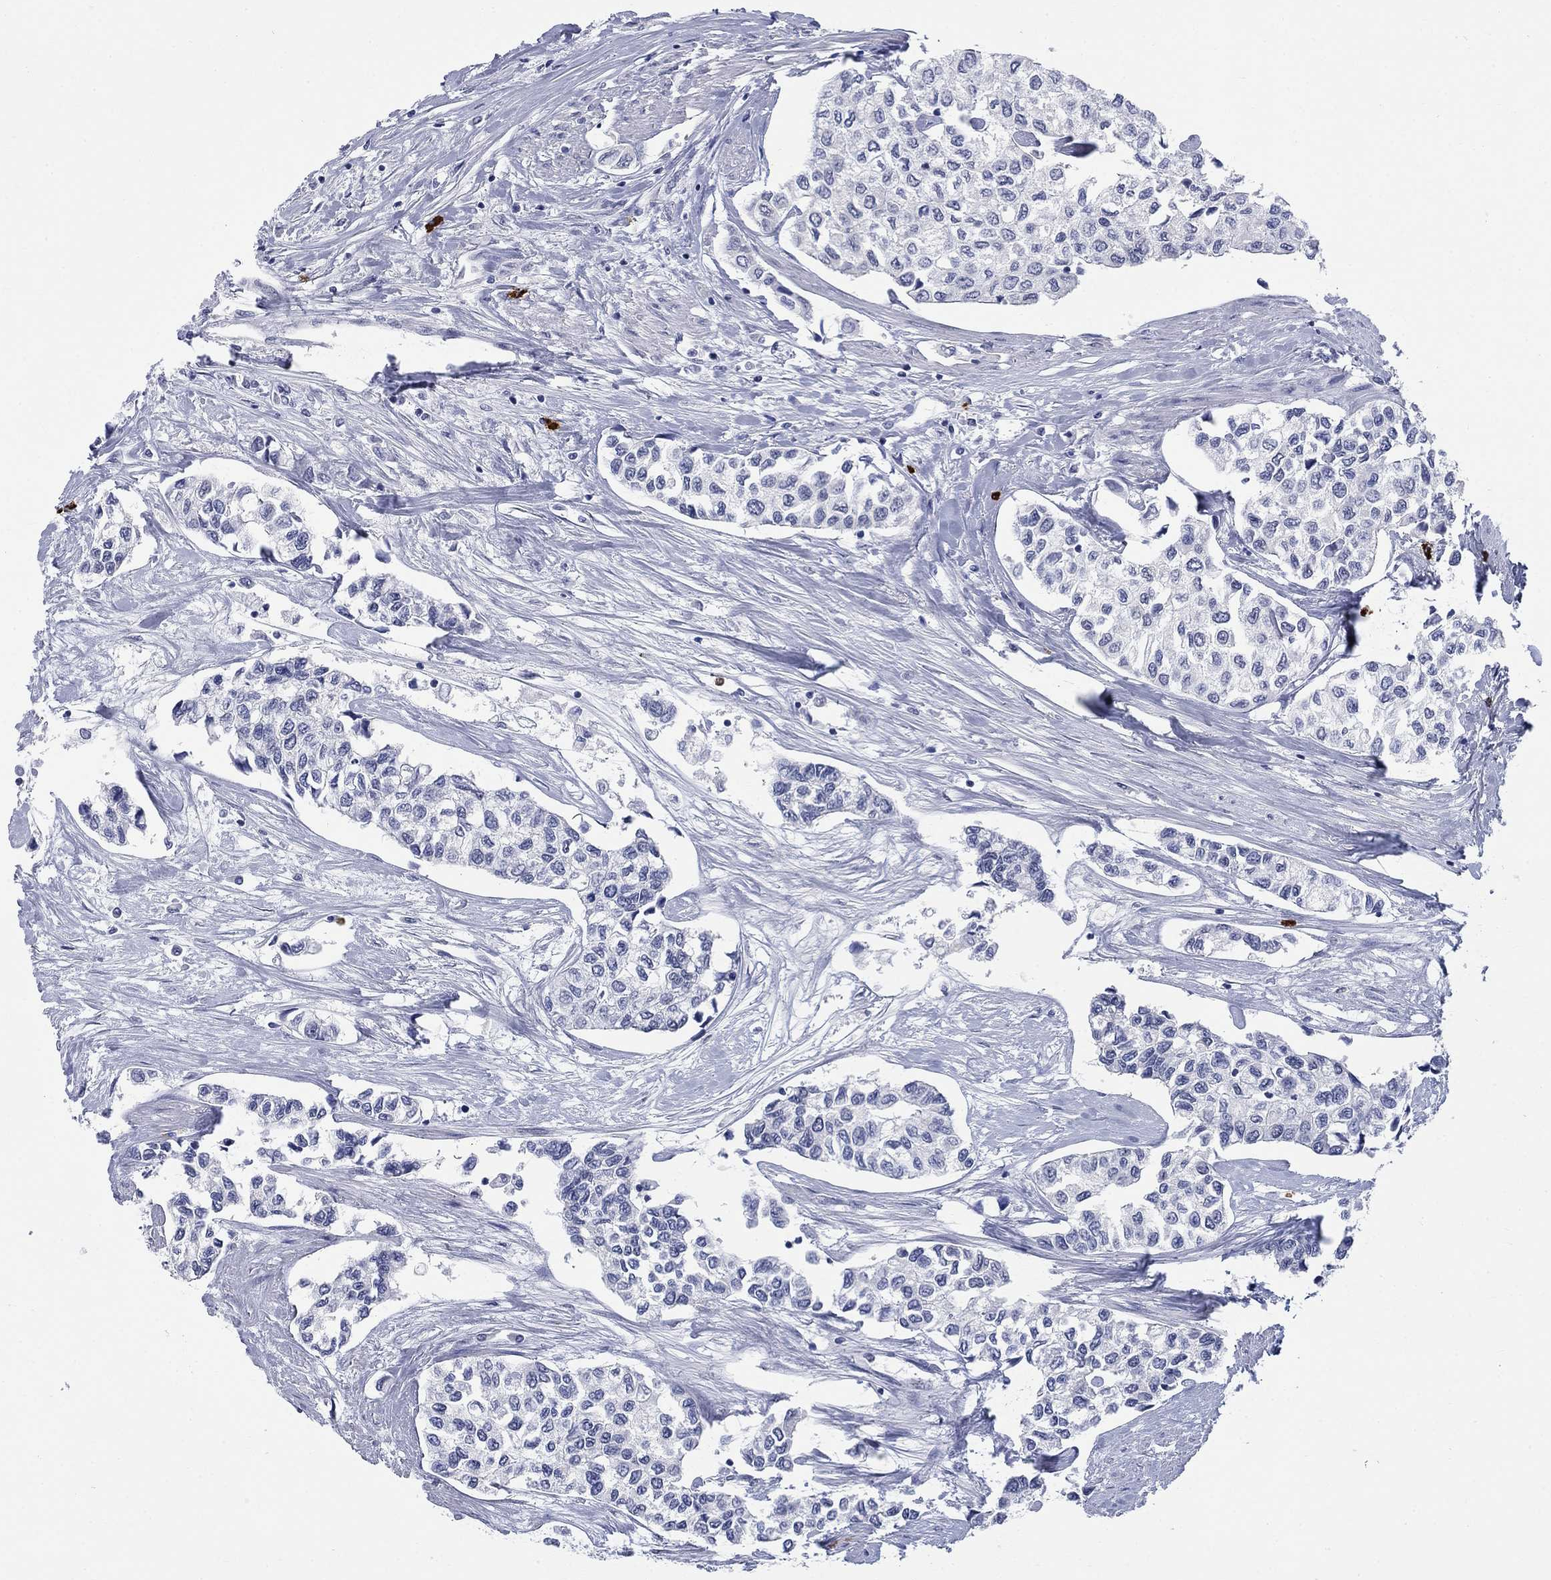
{"staining": {"intensity": "negative", "quantity": "none", "location": "none"}, "tissue": "urothelial cancer", "cell_type": "Tumor cells", "image_type": "cancer", "snomed": [{"axis": "morphology", "description": "Urothelial carcinoma, High grade"}, {"axis": "topography", "description": "Urinary bladder"}], "caption": "Urothelial carcinoma (high-grade) stained for a protein using IHC demonstrates no staining tumor cells.", "gene": "ECEL1", "patient": {"sex": "male", "age": 73}}